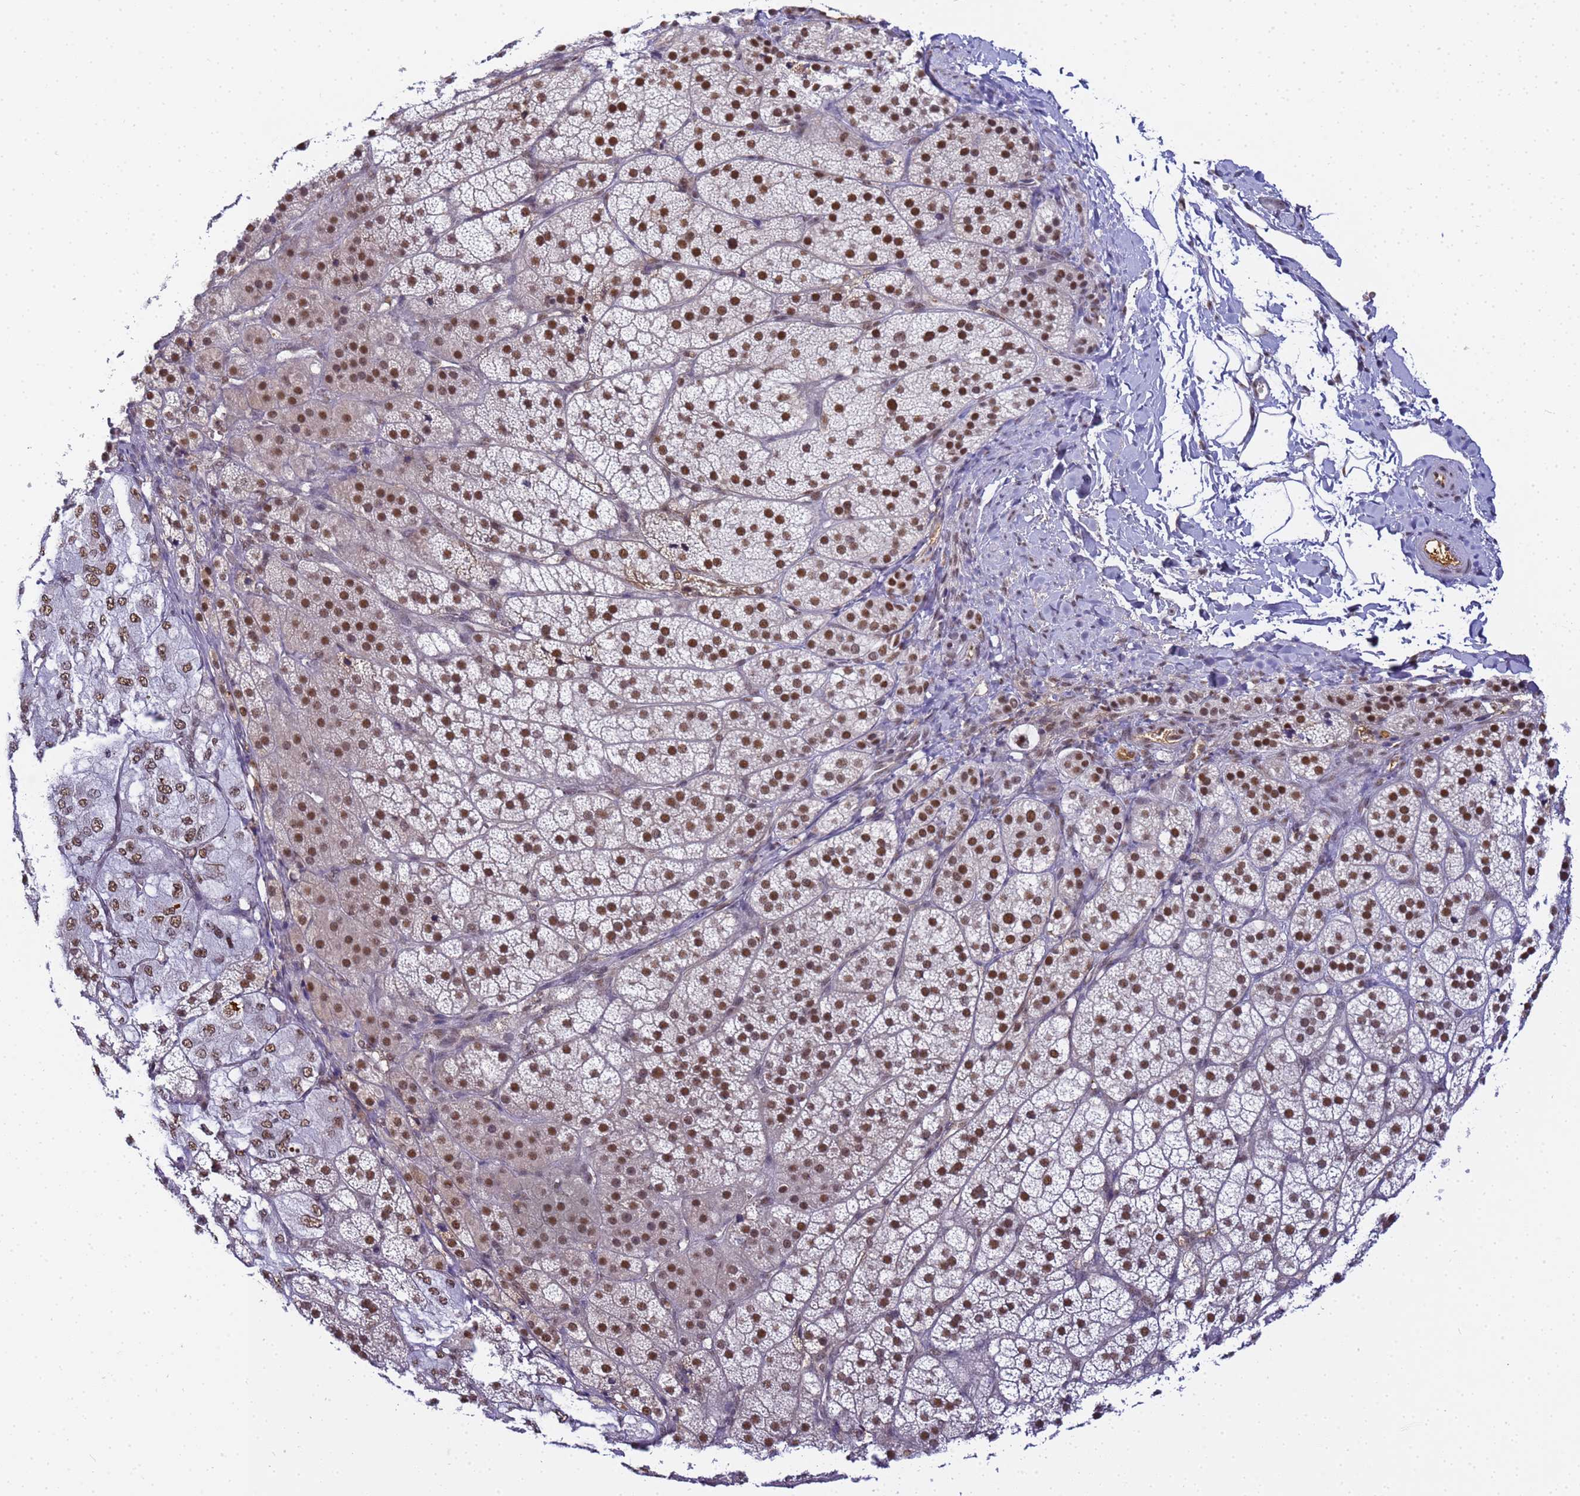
{"staining": {"intensity": "moderate", "quantity": ">75%", "location": "nuclear"}, "tissue": "adrenal gland", "cell_type": "Glandular cells", "image_type": "normal", "snomed": [{"axis": "morphology", "description": "Normal tissue, NOS"}, {"axis": "topography", "description": "Adrenal gland"}], "caption": "Adrenal gland stained for a protein displays moderate nuclear positivity in glandular cells. Nuclei are stained in blue.", "gene": "RBM12", "patient": {"sex": "female", "age": 44}}